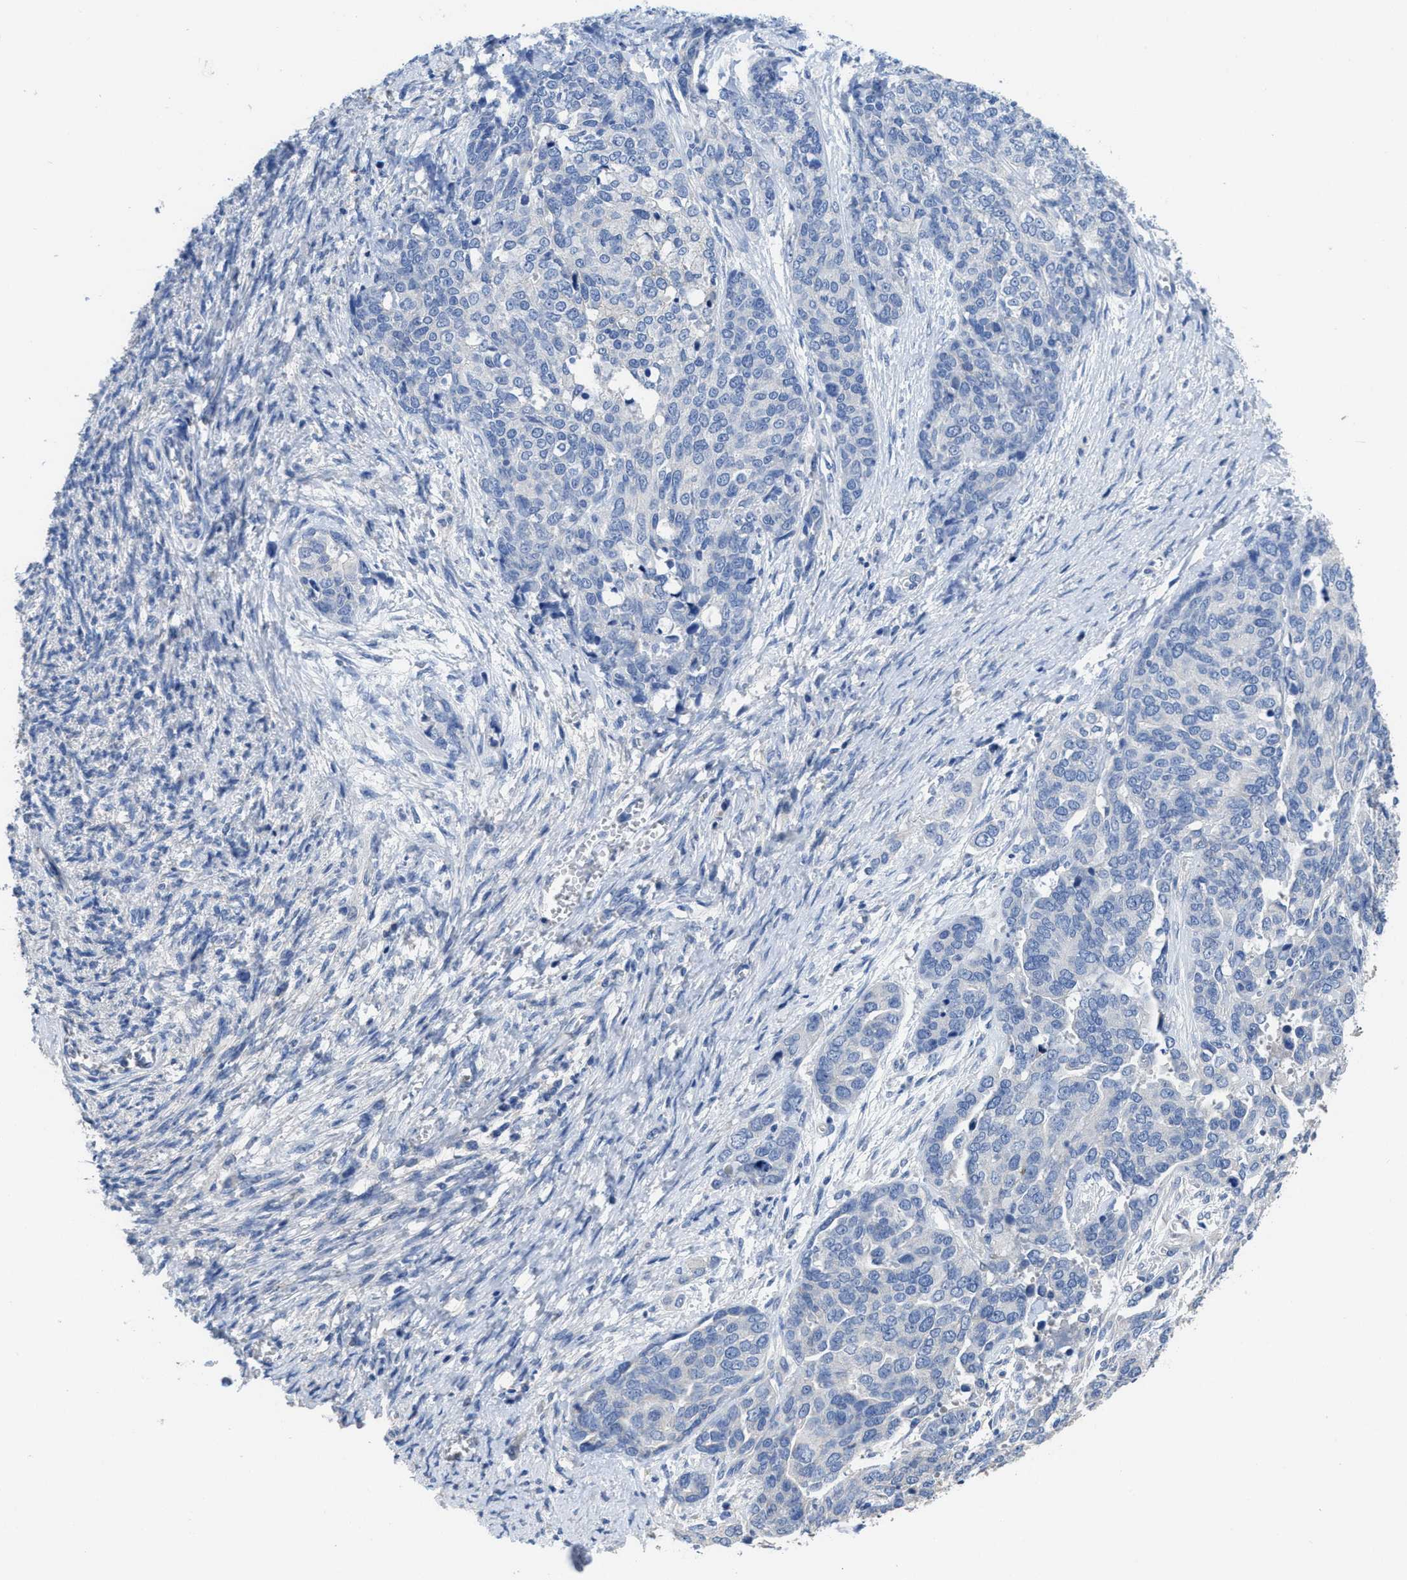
{"staining": {"intensity": "negative", "quantity": "none", "location": "none"}, "tissue": "ovarian cancer", "cell_type": "Tumor cells", "image_type": "cancer", "snomed": [{"axis": "morphology", "description": "Cystadenocarcinoma, serous, NOS"}, {"axis": "topography", "description": "Ovary"}], "caption": "Immunohistochemistry photomicrograph of ovarian cancer stained for a protein (brown), which demonstrates no positivity in tumor cells. Brightfield microscopy of immunohistochemistry stained with DAB (3,3'-diaminobenzidine) (brown) and hematoxylin (blue), captured at high magnification.", "gene": "CA9", "patient": {"sex": "female", "age": 44}}